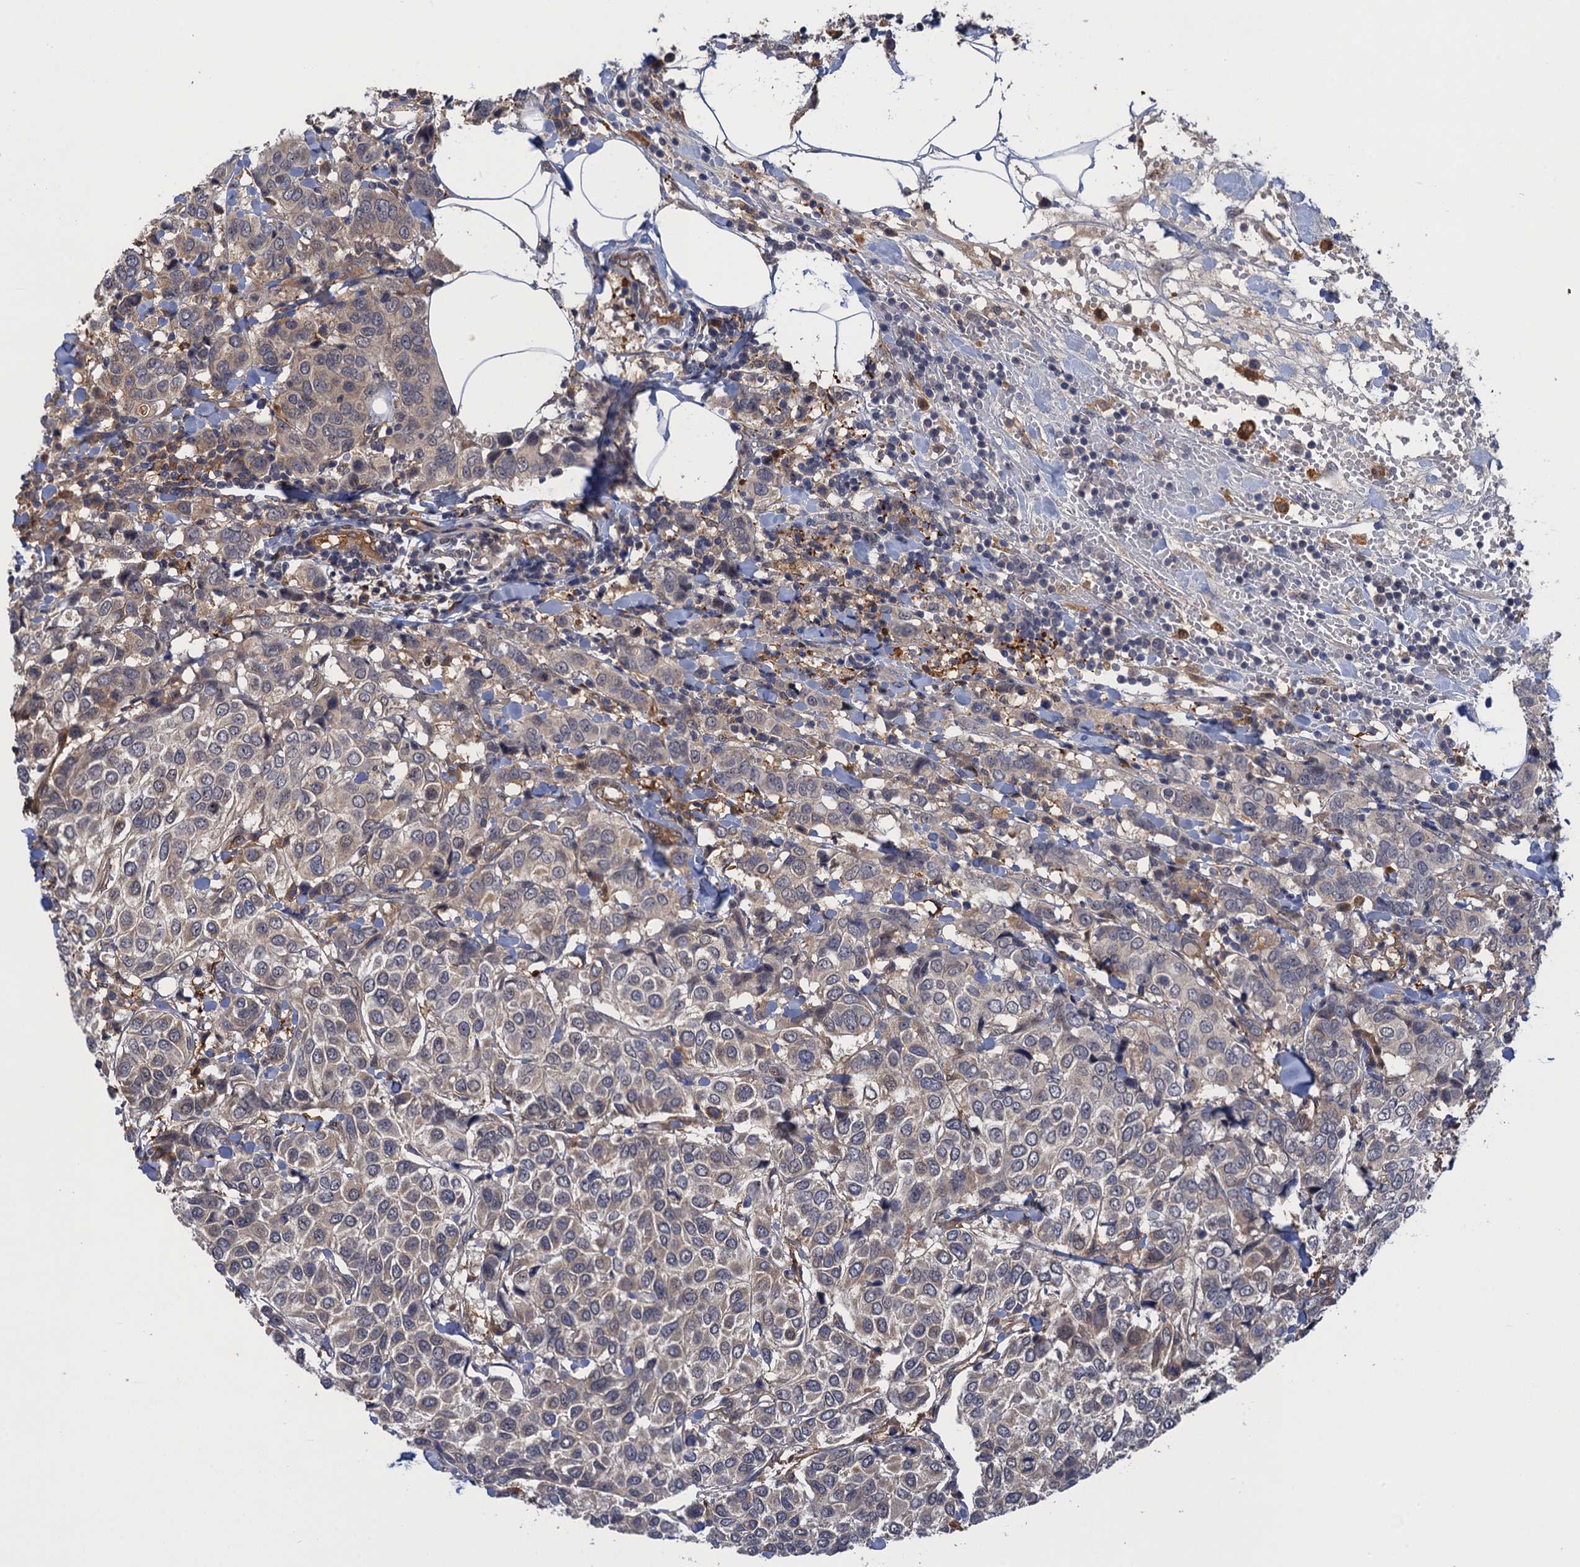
{"staining": {"intensity": "weak", "quantity": "<25%", "location": "cytoplasmic/membranous"}, "tissue": "breast cancer", "cell_type": "Tumor cells", "image_type": "cancer", "snomed": [{"axis": "morphology", "description": "Duct carcinoma"}, {"axis": "topography", "description": "Breast"}], "caption": "DAB (3,3'-diaminobenzidine) immunohistochemical staining of breast invasive ductal carcinoma exhibits no significant staining in tumor cells. Nuclei are stained in blue.", "gene": "NEK8", "patient": {"sex": "female", "age": 55}}